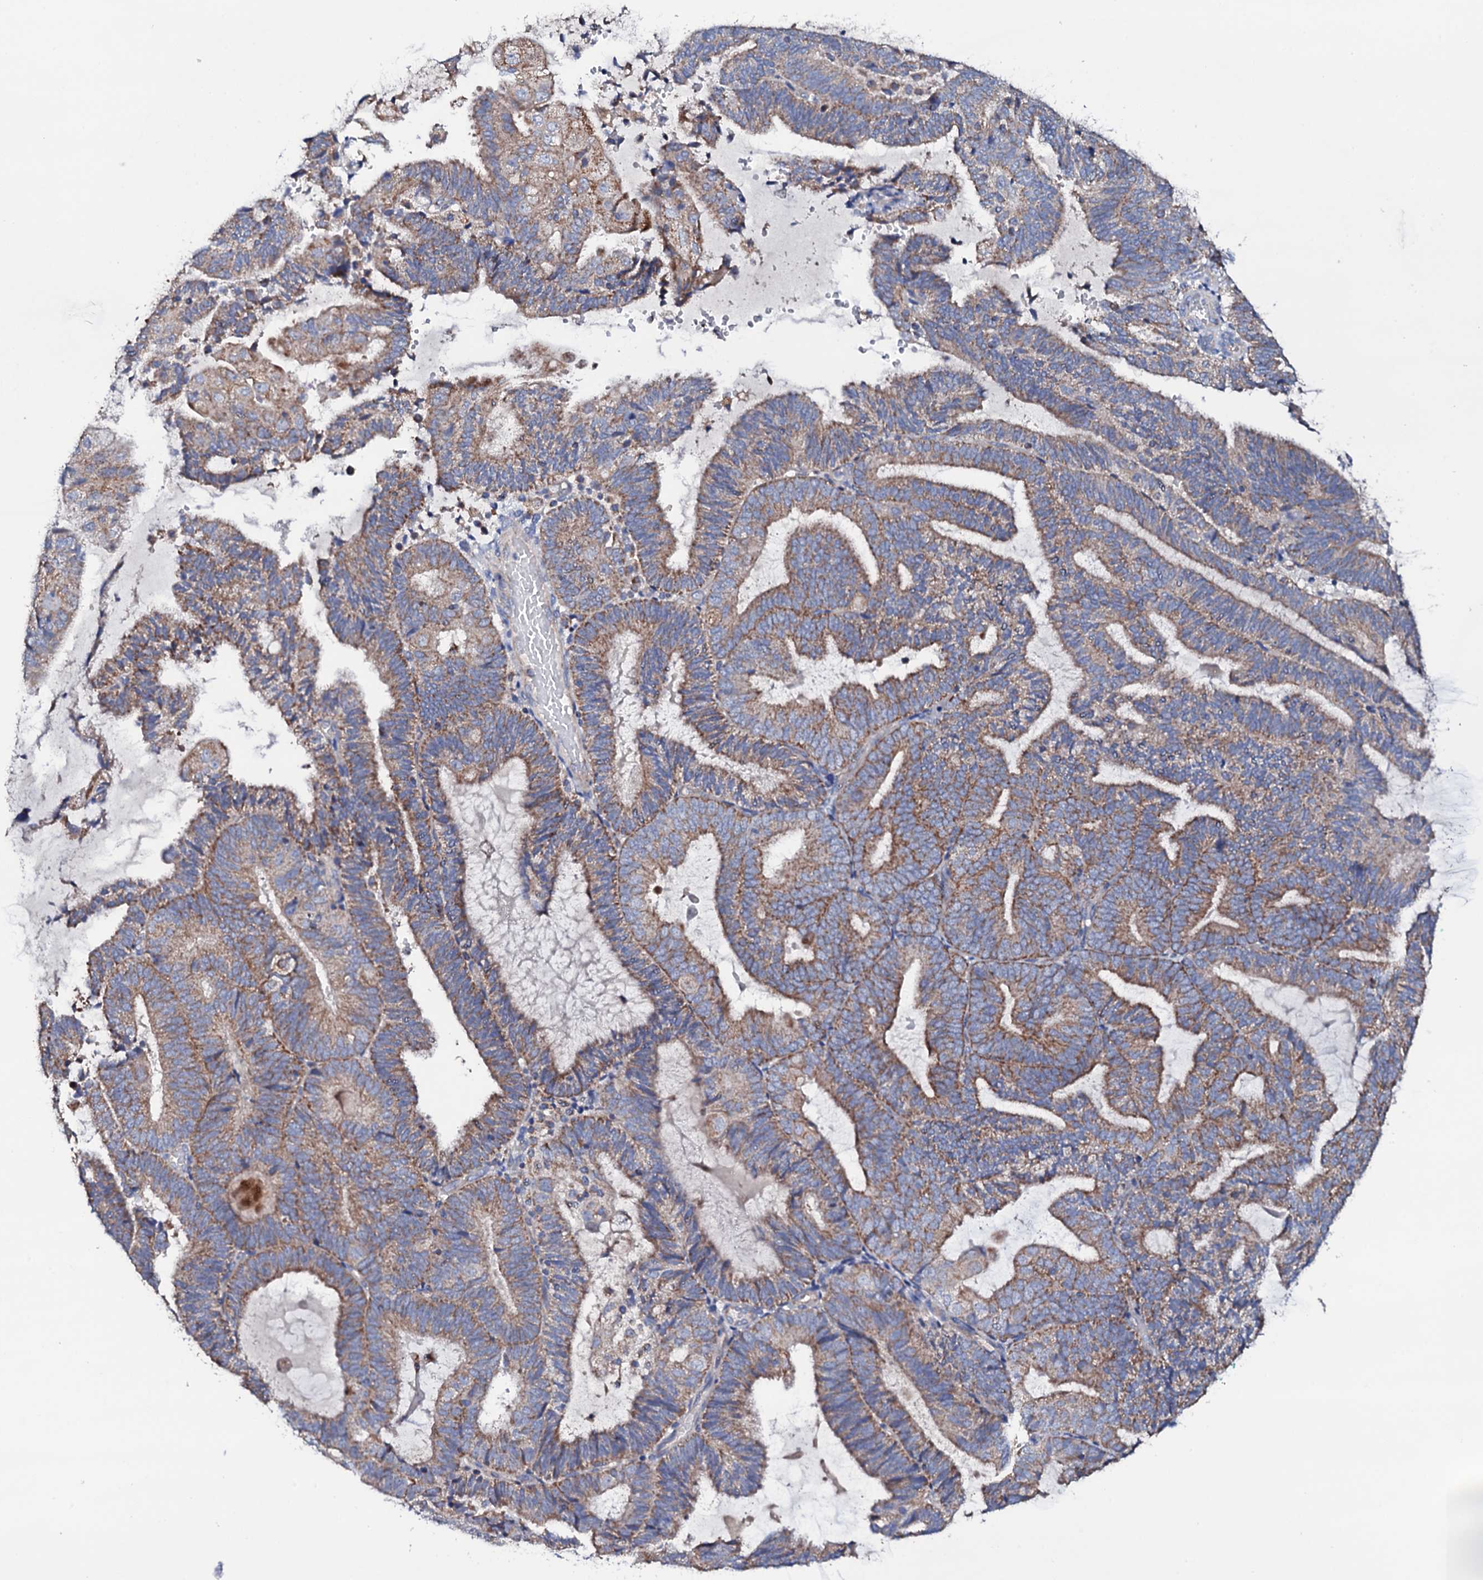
{"staining": {"intensity": "moderate", "quantity": ">75%", "location": "cytoplasmic/membranous"}, "tissue": "endometrial cancer", "cell_type": "Tumor cells", "image_type": "cancer", "snomed": [{"axis": "morphology", "description": "Adenocarcinoma, NOS"}, {"axis": "topography", "description": "Endometrium"}], "caption": "There is medium levels of moderate cytoplasmic/membranous expression in tumor cells of adenocarcinoma (endometrial), as demonstrated by immunohistochemical staining (brown color).", "gene": "TCAF2", "patient": {"sex": "female", "age": 81}}